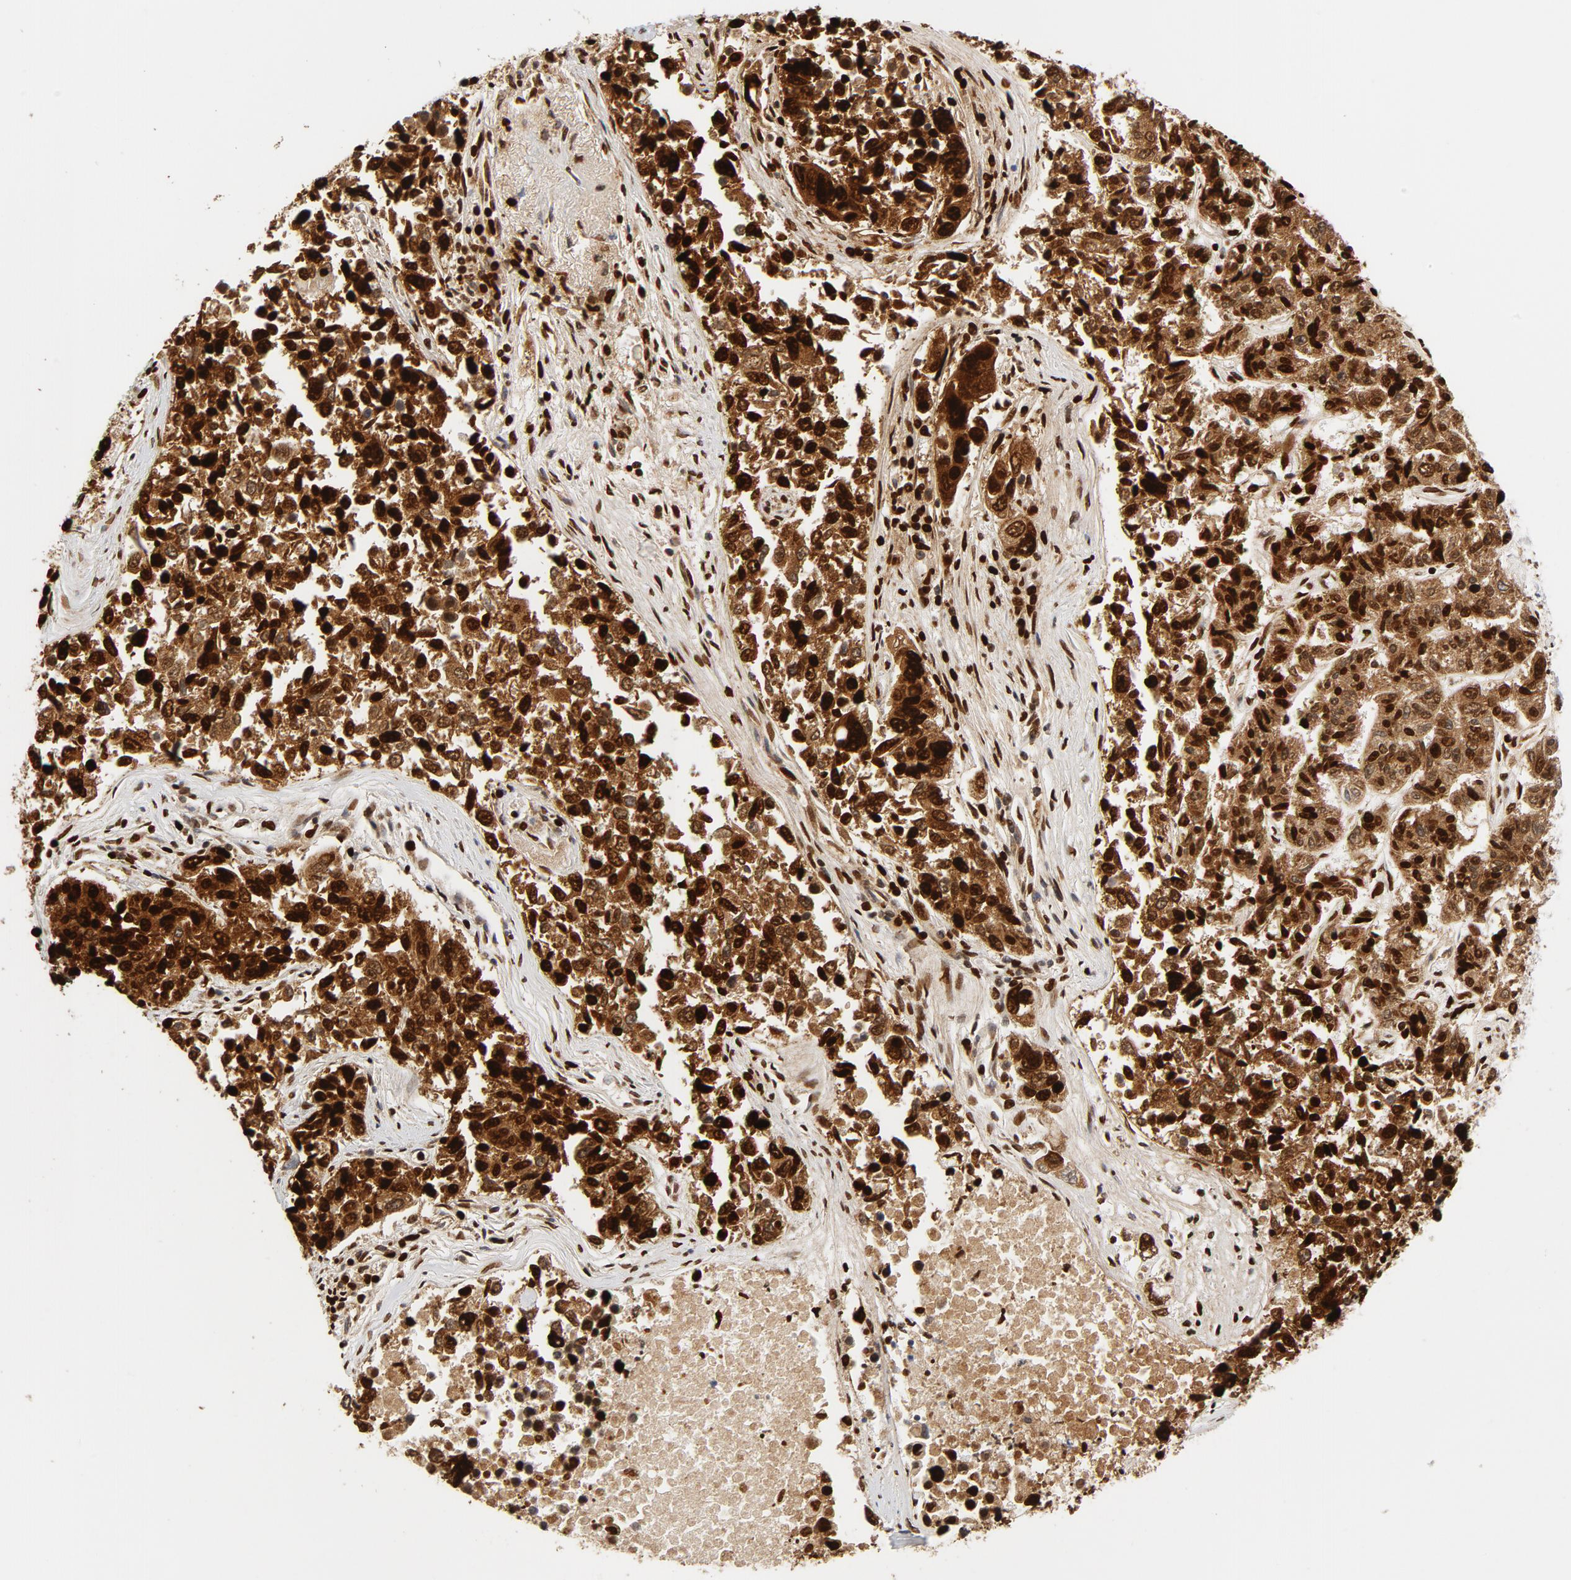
{"staining": {"intensity": "strong", "quantity": ">75%", "location": "cytoplasmic/membranous,nuclear"}, "tissue": "lung cancer", "cell_type": "Tumor cells", "image_type": "cancer", "snomed": [{"axis": "morphology", "description": "Adenocarcinoma, NOS"}, {"axis": "topography", "description": "Lung"}], "caption": "Immunohistochemical staining of human lung cancer (adenocarcinoma) exhibits high levels of strong cytoplasmic/membranous and nuclear protein expression in about >75% of tumor cells.", "gene": "XRCC6", "patient": {"sex": "male", "age": 84}}